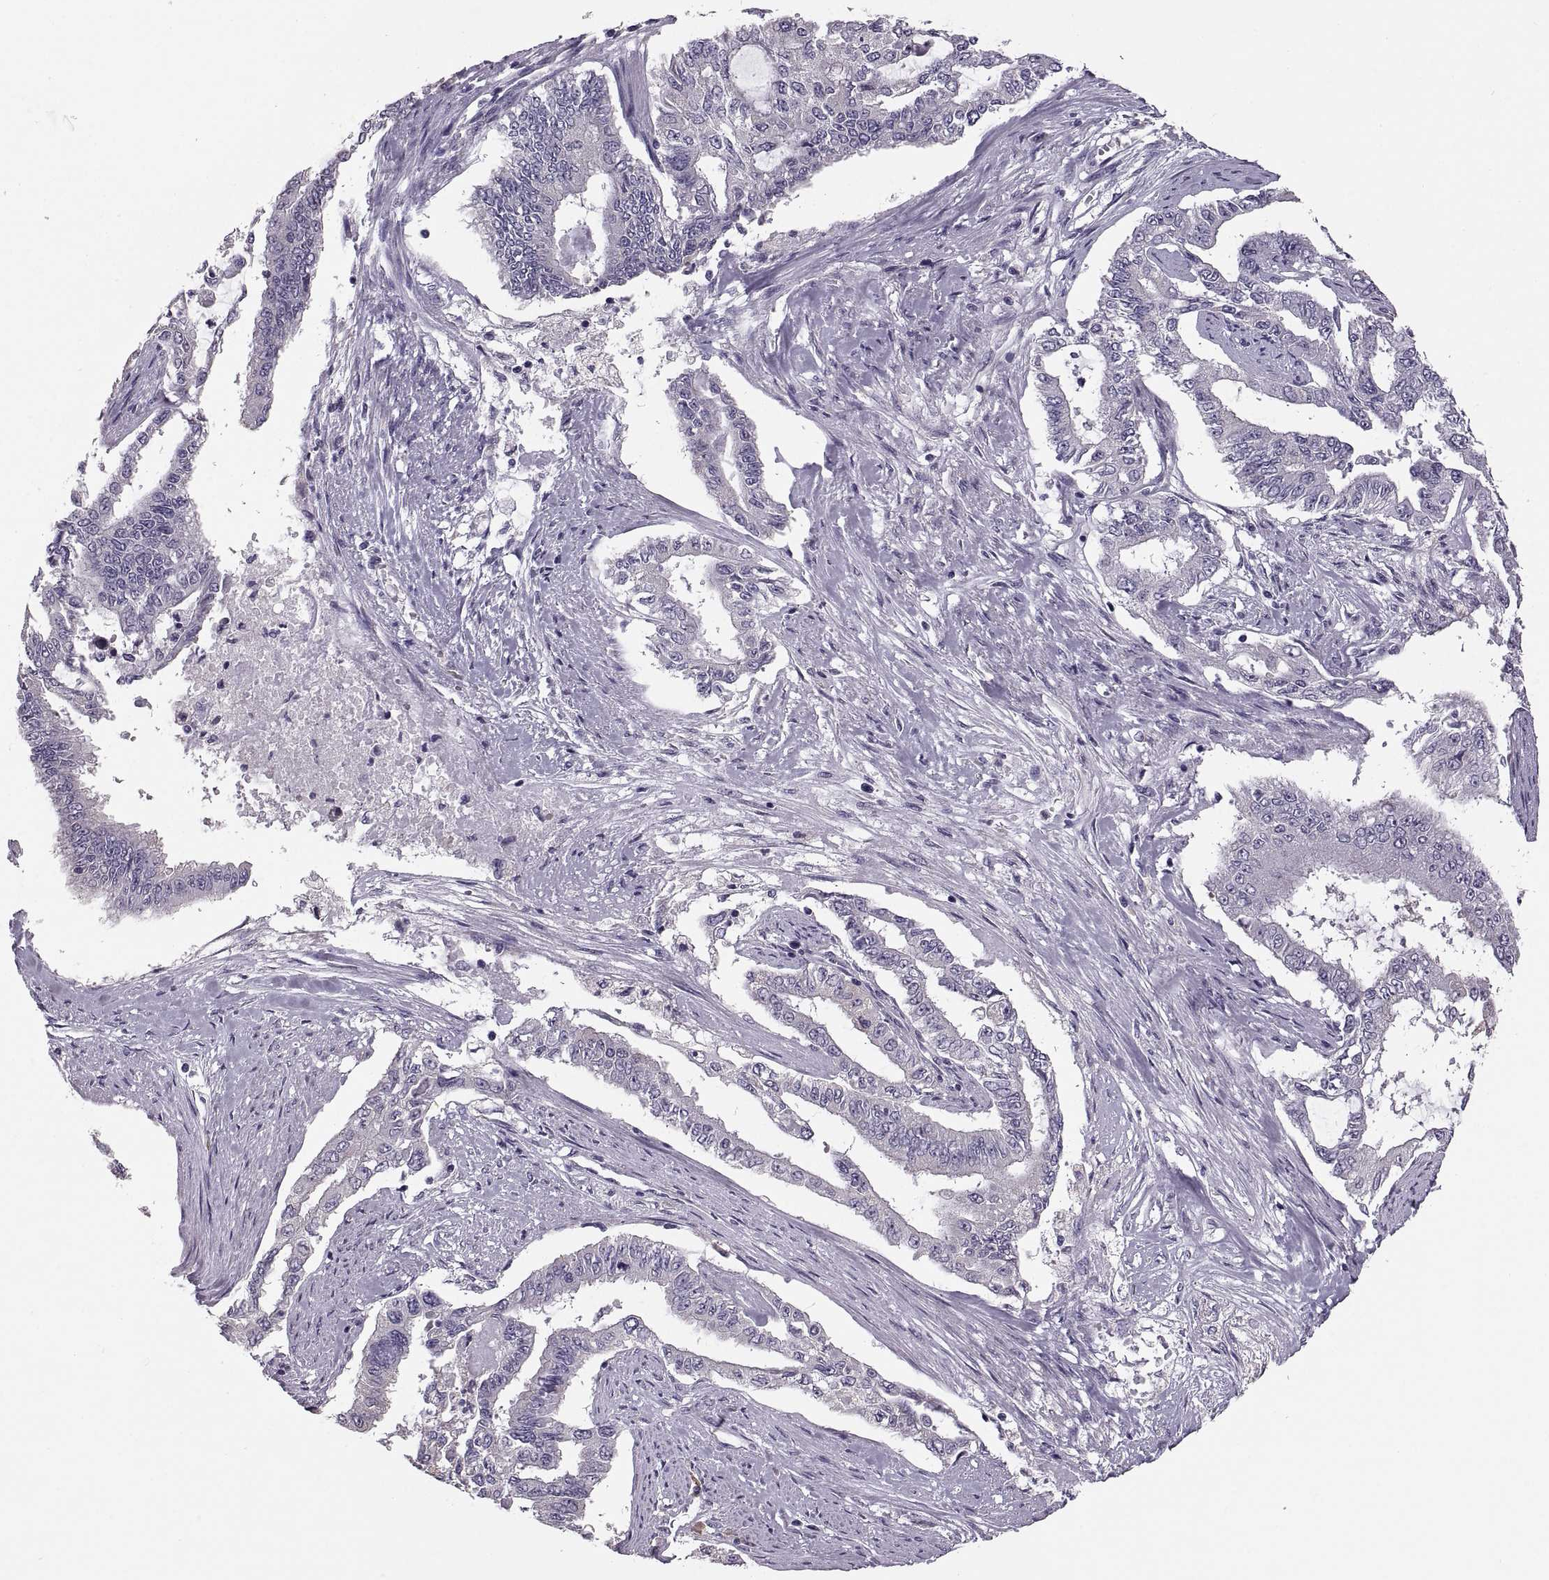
{"staining": {"intensity": "negative", "quantity": "none", "location": "none"}, "tissue": "endometrial cancer", "cell_type": "Tumor cells", "image_type": "cancer", "snomed": [{"axis": "morphology", "description": "Adenocarcinoma, NOS"}, {"axis": "topography", "description": "Uterus"}], "caption": "This is a image of immunohistochemistry (IHC) staining of adenocarcinoma (endometrial), which shows no staining in tumor cells. Brightfield microscopy of immunohistochemistry (IHC) stained with DAB (brown) and hematoxylin (blue), captured at high magnification.", "gene": "MAGEB18", "patient": {"sex": "female", "age": 59}}